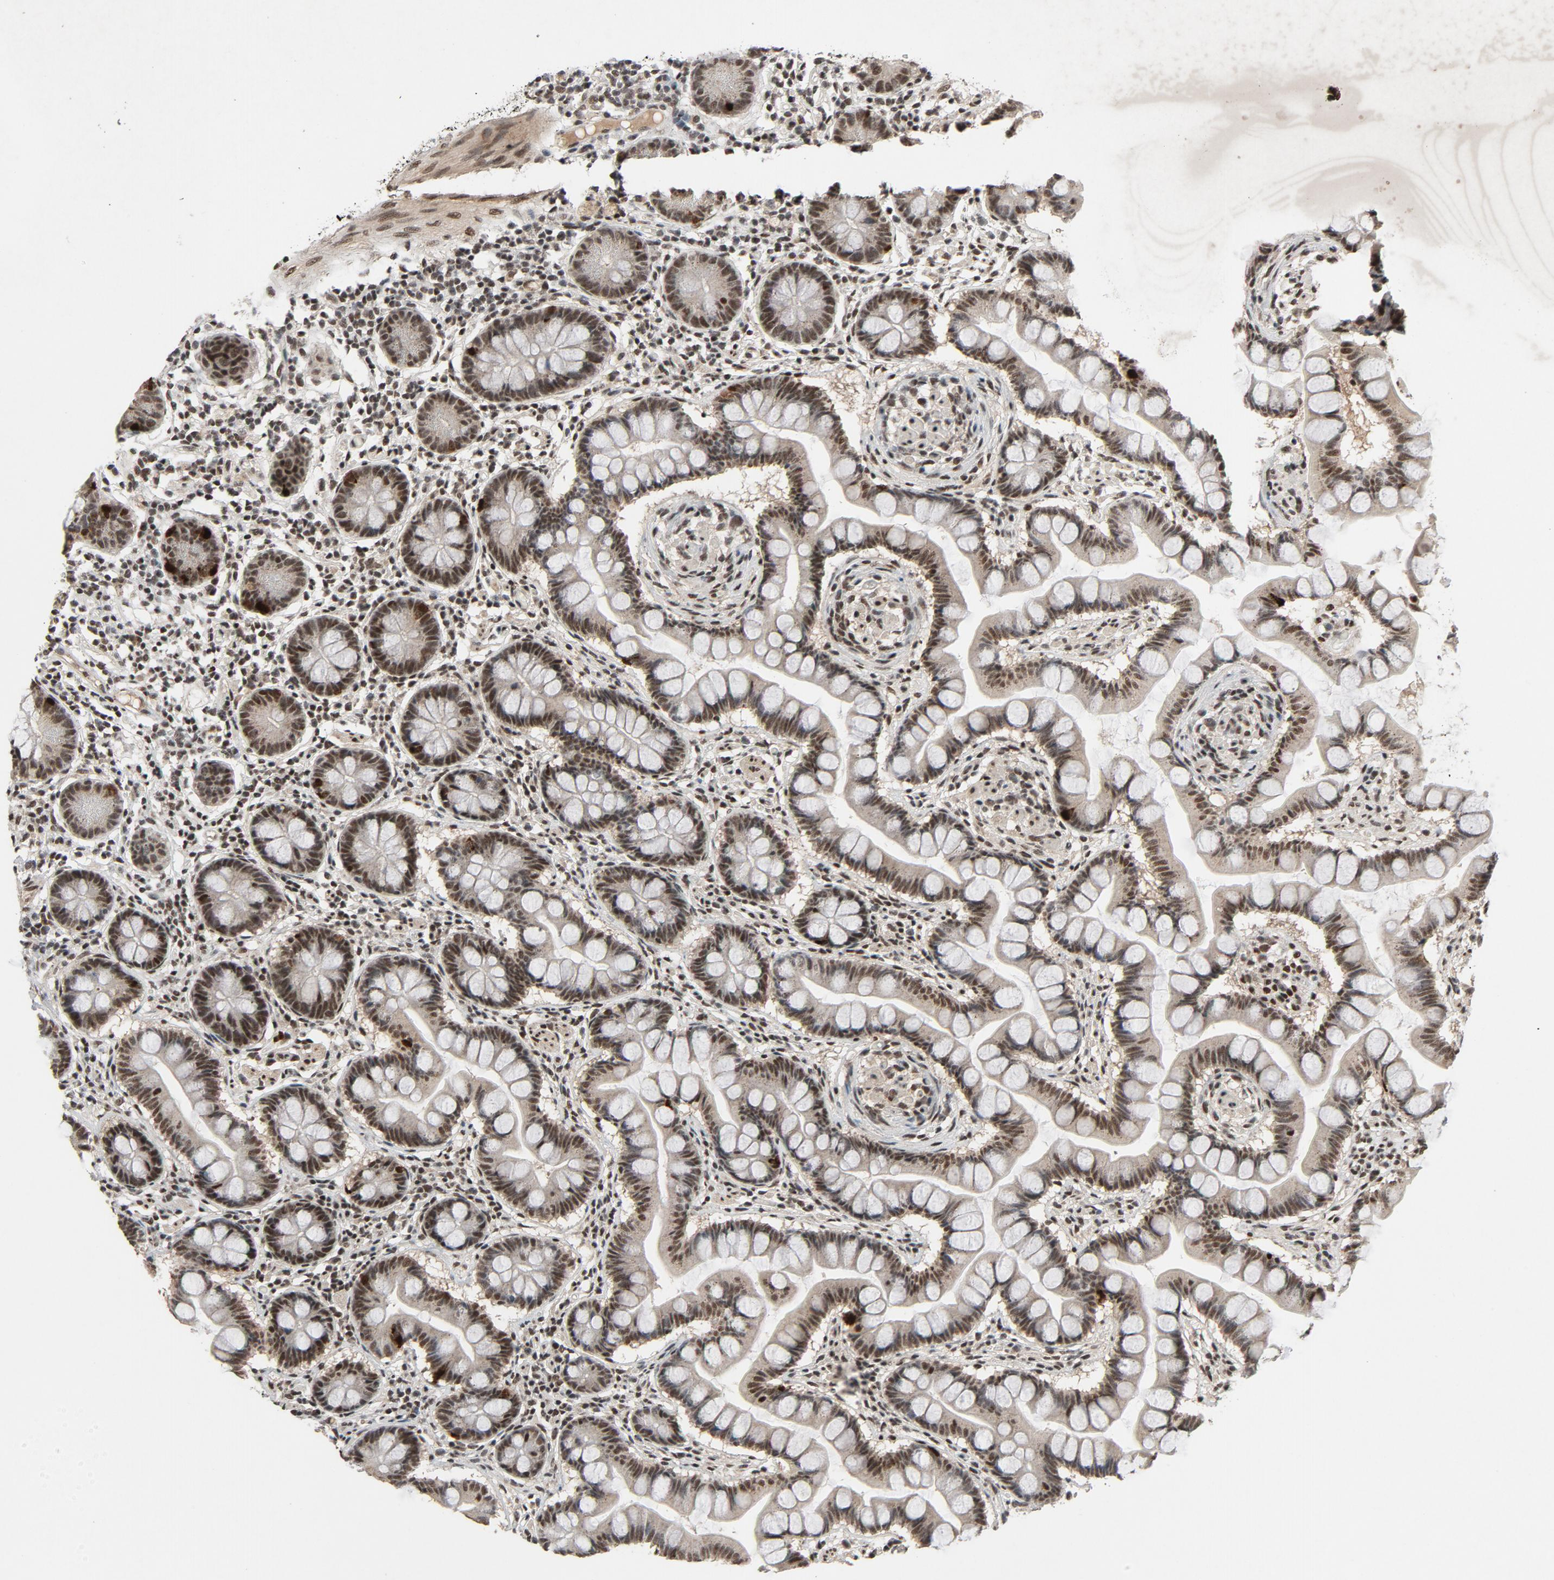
{"staining": {"intensity": "strong", "quantity": ">75%", "location": "nuclear"}, "tissue": "small intestine", "cell_type": "Glandular cells", "image_type": "normal", "snomed": [{"axis": "morphology", "description": "Normal tissue, NOS"}, {"axis": "topography", "description": "Small intestine"}], "caption": "A high amount of strong nuclear positivity is appreciated in approximately >75% of glandular cells in benign small intestine.", "gene": "SMARCD1", "patient": {"sex": "male", "age": 41}}